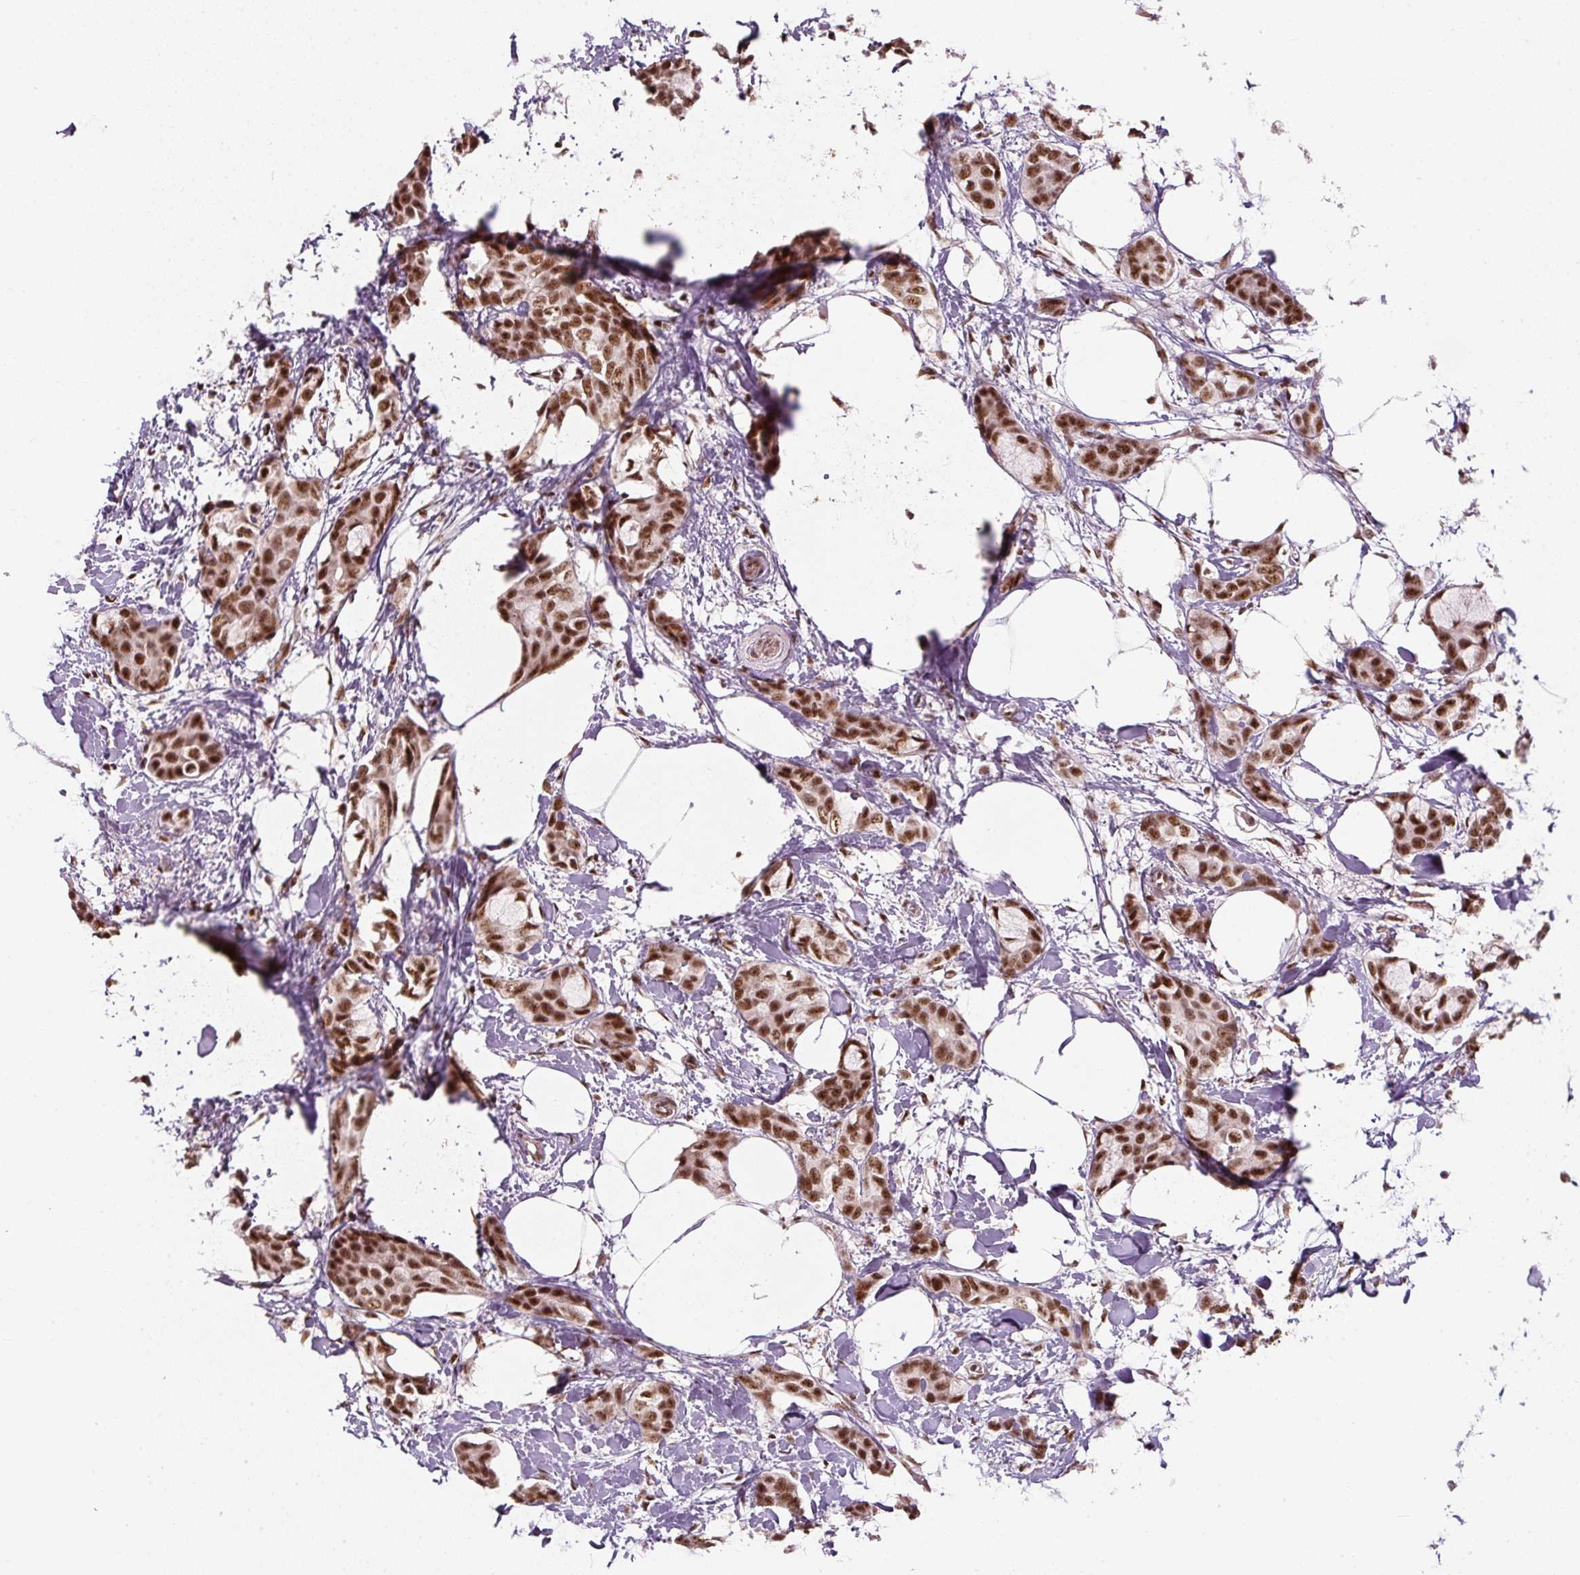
{"staining": {"intensity": "moderate", "quantity": ">75%", "location": "nuclear"}, "tissue": "breast cancer", "cell_type": "Tumor cells", "image_type": "cancer", "snomed": [{"axis": "morphology", "description": "Duct carcinoma"}, {"axis": "topography", "description": "Breast"}], "caption": "Human breast cancer (invasive ductal carcinoma) stained for a protein (brown) demonstrates moderate nuclear positive expression in about >75% of tumor cells.", "gene": "U2AF2", "patient": {"sex": "female", "age": 73}}